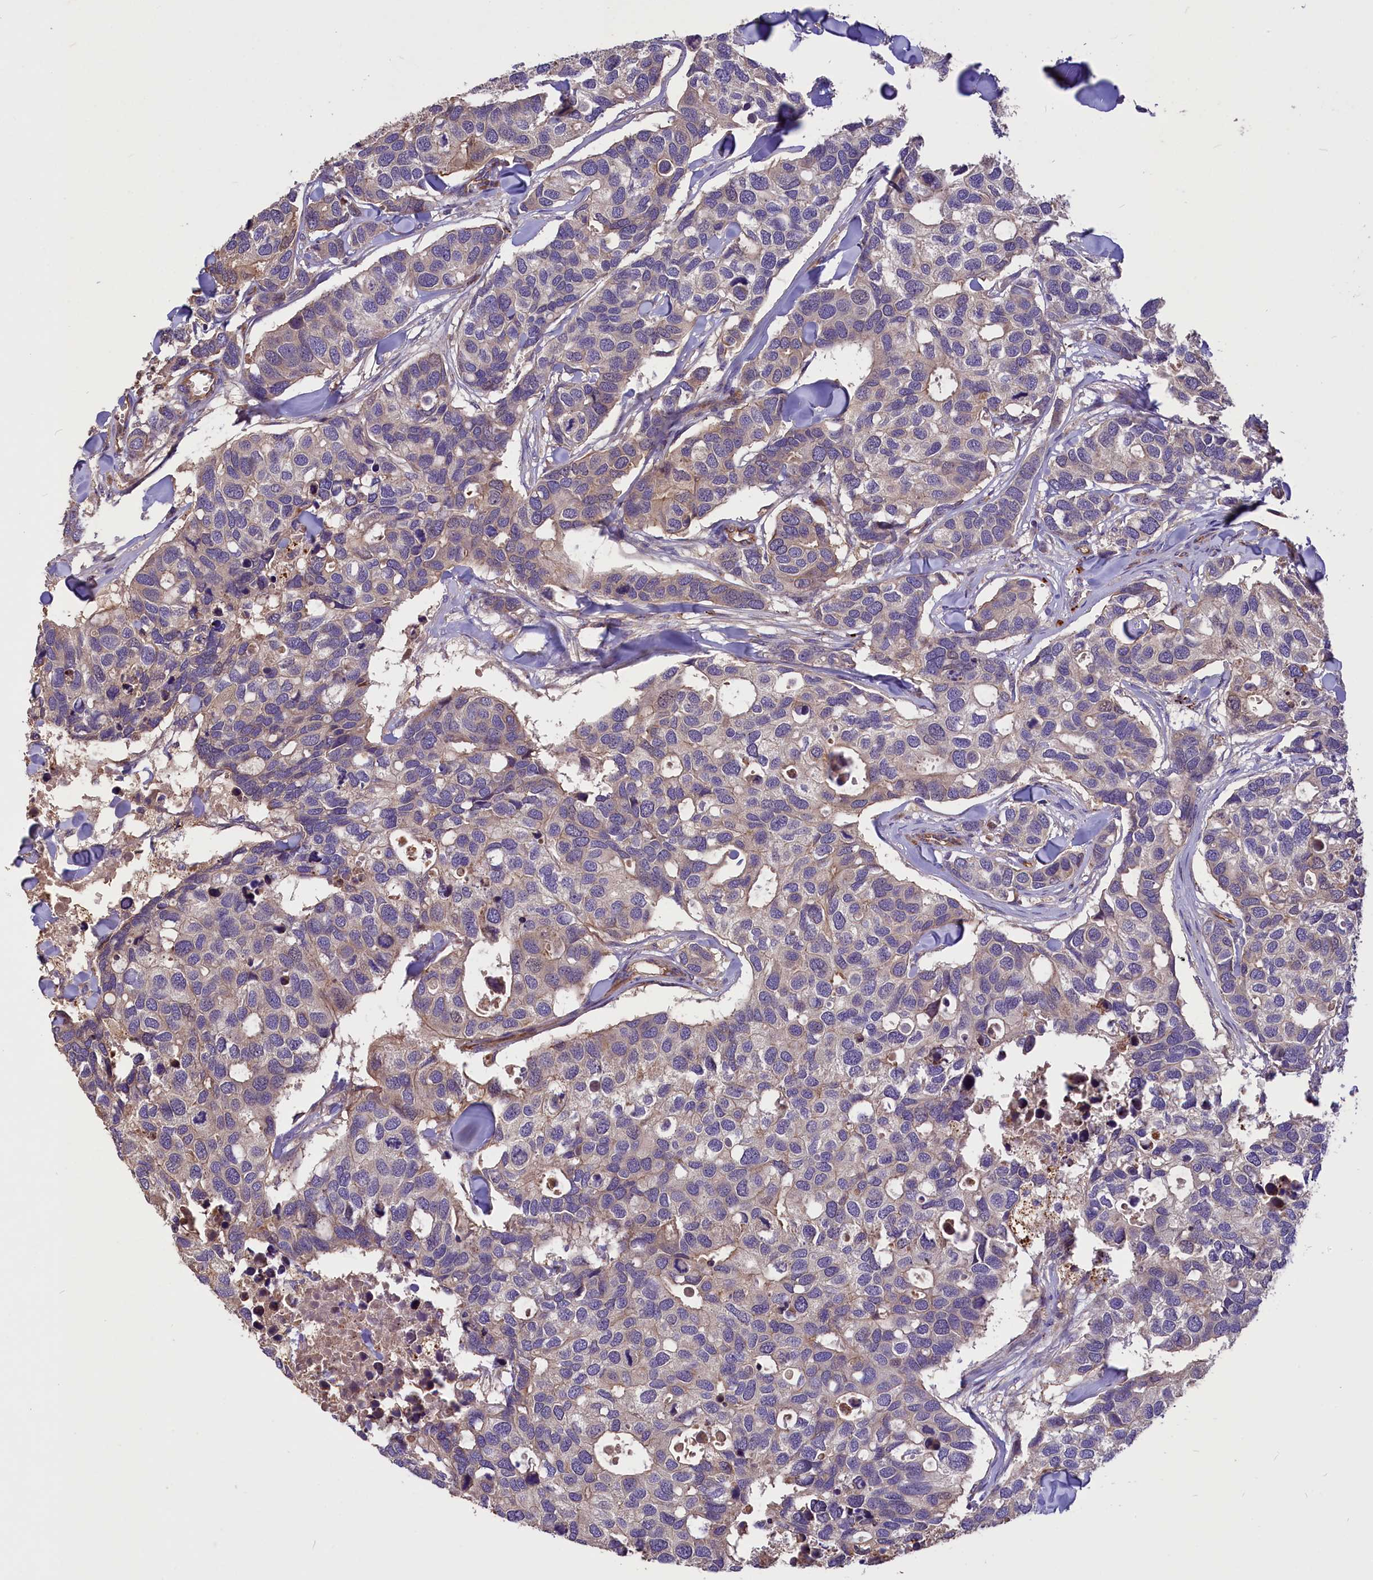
{"staining": {"intensity": "weak", "quantity": "25%-75%", "location": "cytoplasmic/membranous"}, "tissue": "breast cancer", "cell_type": "Tumor cells", "image_type": "cancer", "snomed": [{"axis": "morphology", "description": "Duct carcinoma"}, {"axis": "topography", "description": "Breast"}], "caption": "Immunohistochemistry (IHC) (DAB (3,3'-diaminobenzidine)) staining of human breast cancer displays weak cytoplasmic/membranous protein positivity in approximately 25%-75% of tumor cells.", "gene": "ERMARD", "patient": {"sex": "female", "age": 83}}